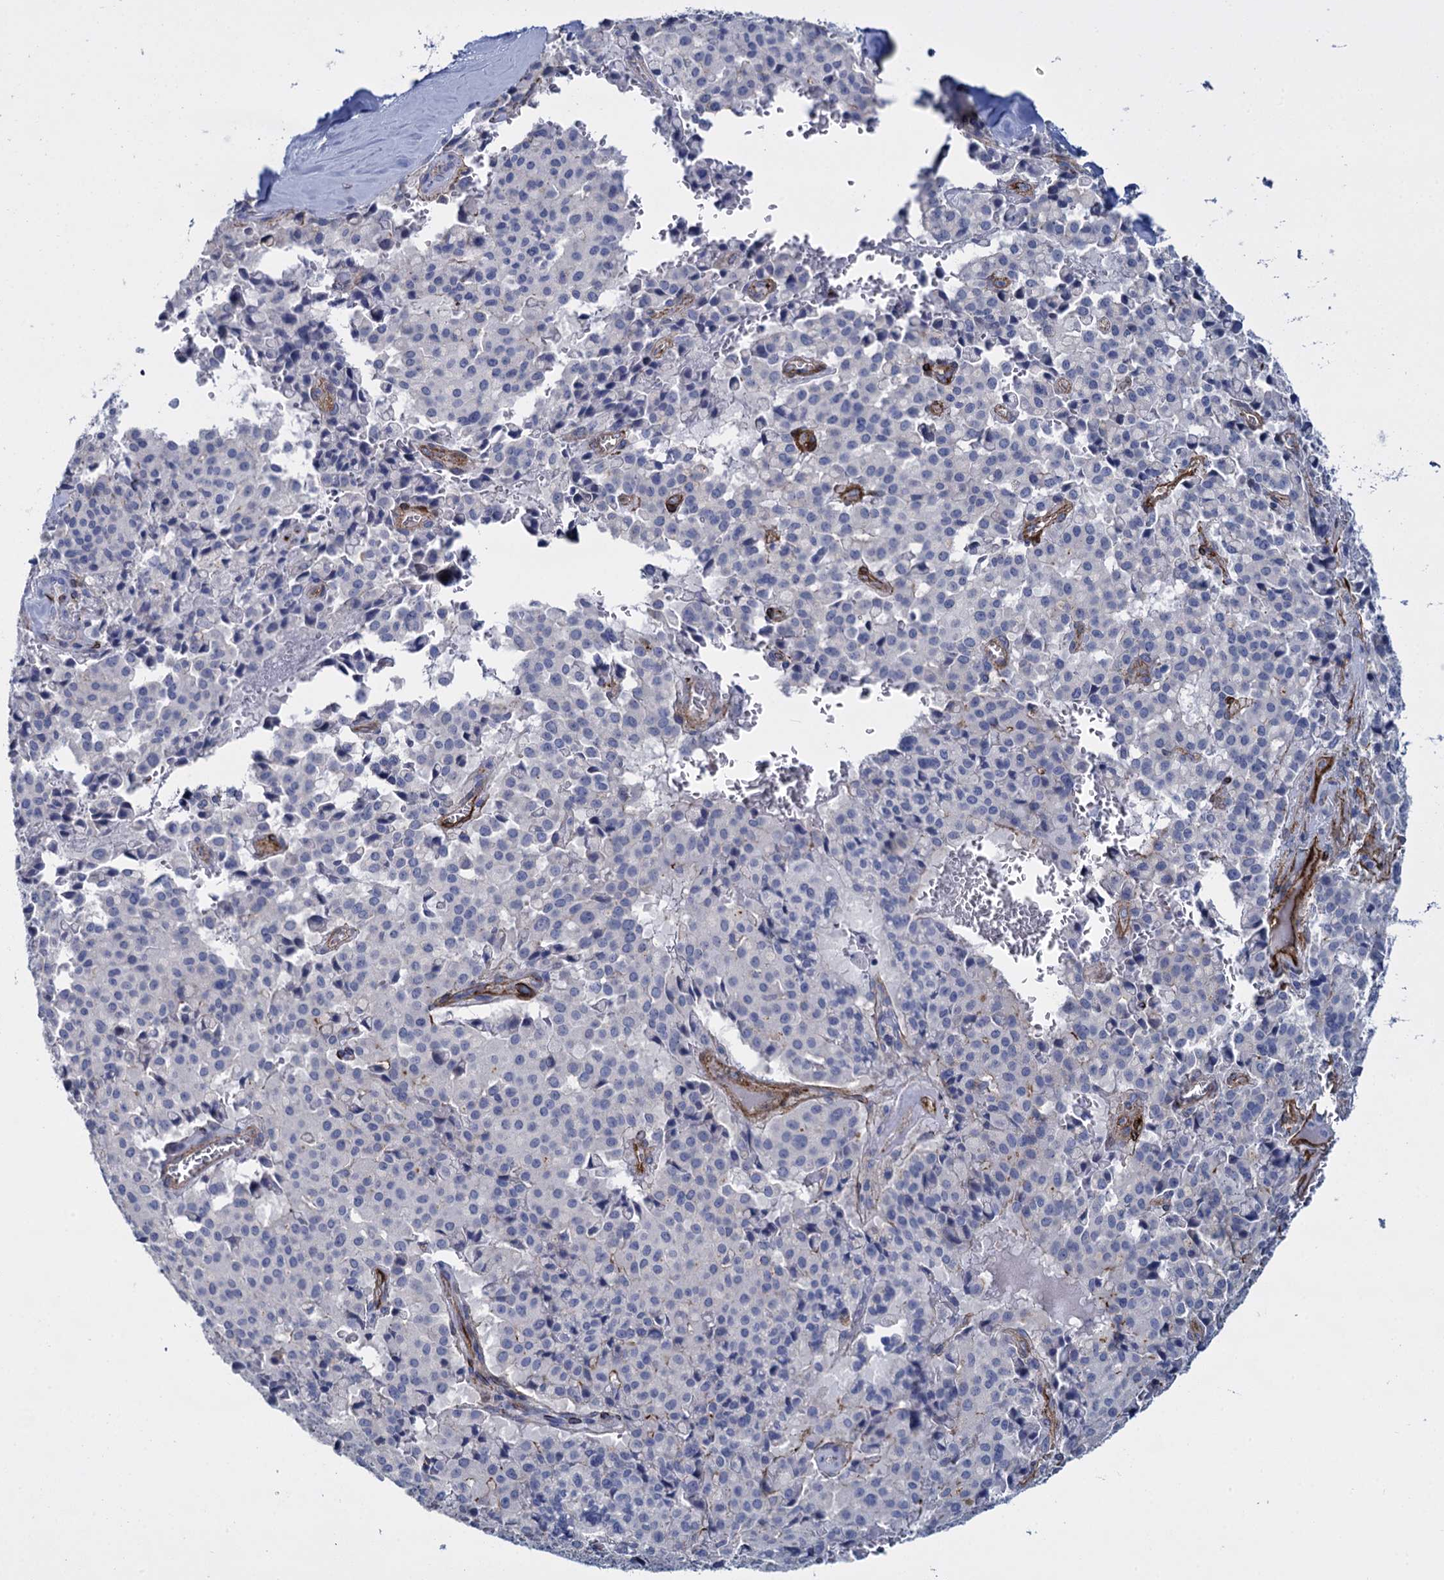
{"staining": {"intensity": "negative", "quantity": "none", "location": "none"}, "tissue": "pancreatic cancer", "cell_type": "Tumor cells", "image_type": "cancer", "snomed": [{"axis": "morphology", "description": "Adenocarcinoma, NOS"}, {"axis": "topography", "description": "Pancreas"}], "caption": "Micrograph shows no significant protein staining in tumor cells of pancreatic adenocarcinoma. (DAB (3,3'-diaminobenzidine) IHC with hematoxylin counter stain).", "gene": "SNCG", "patient": {"sex": "male", "age": 65}}